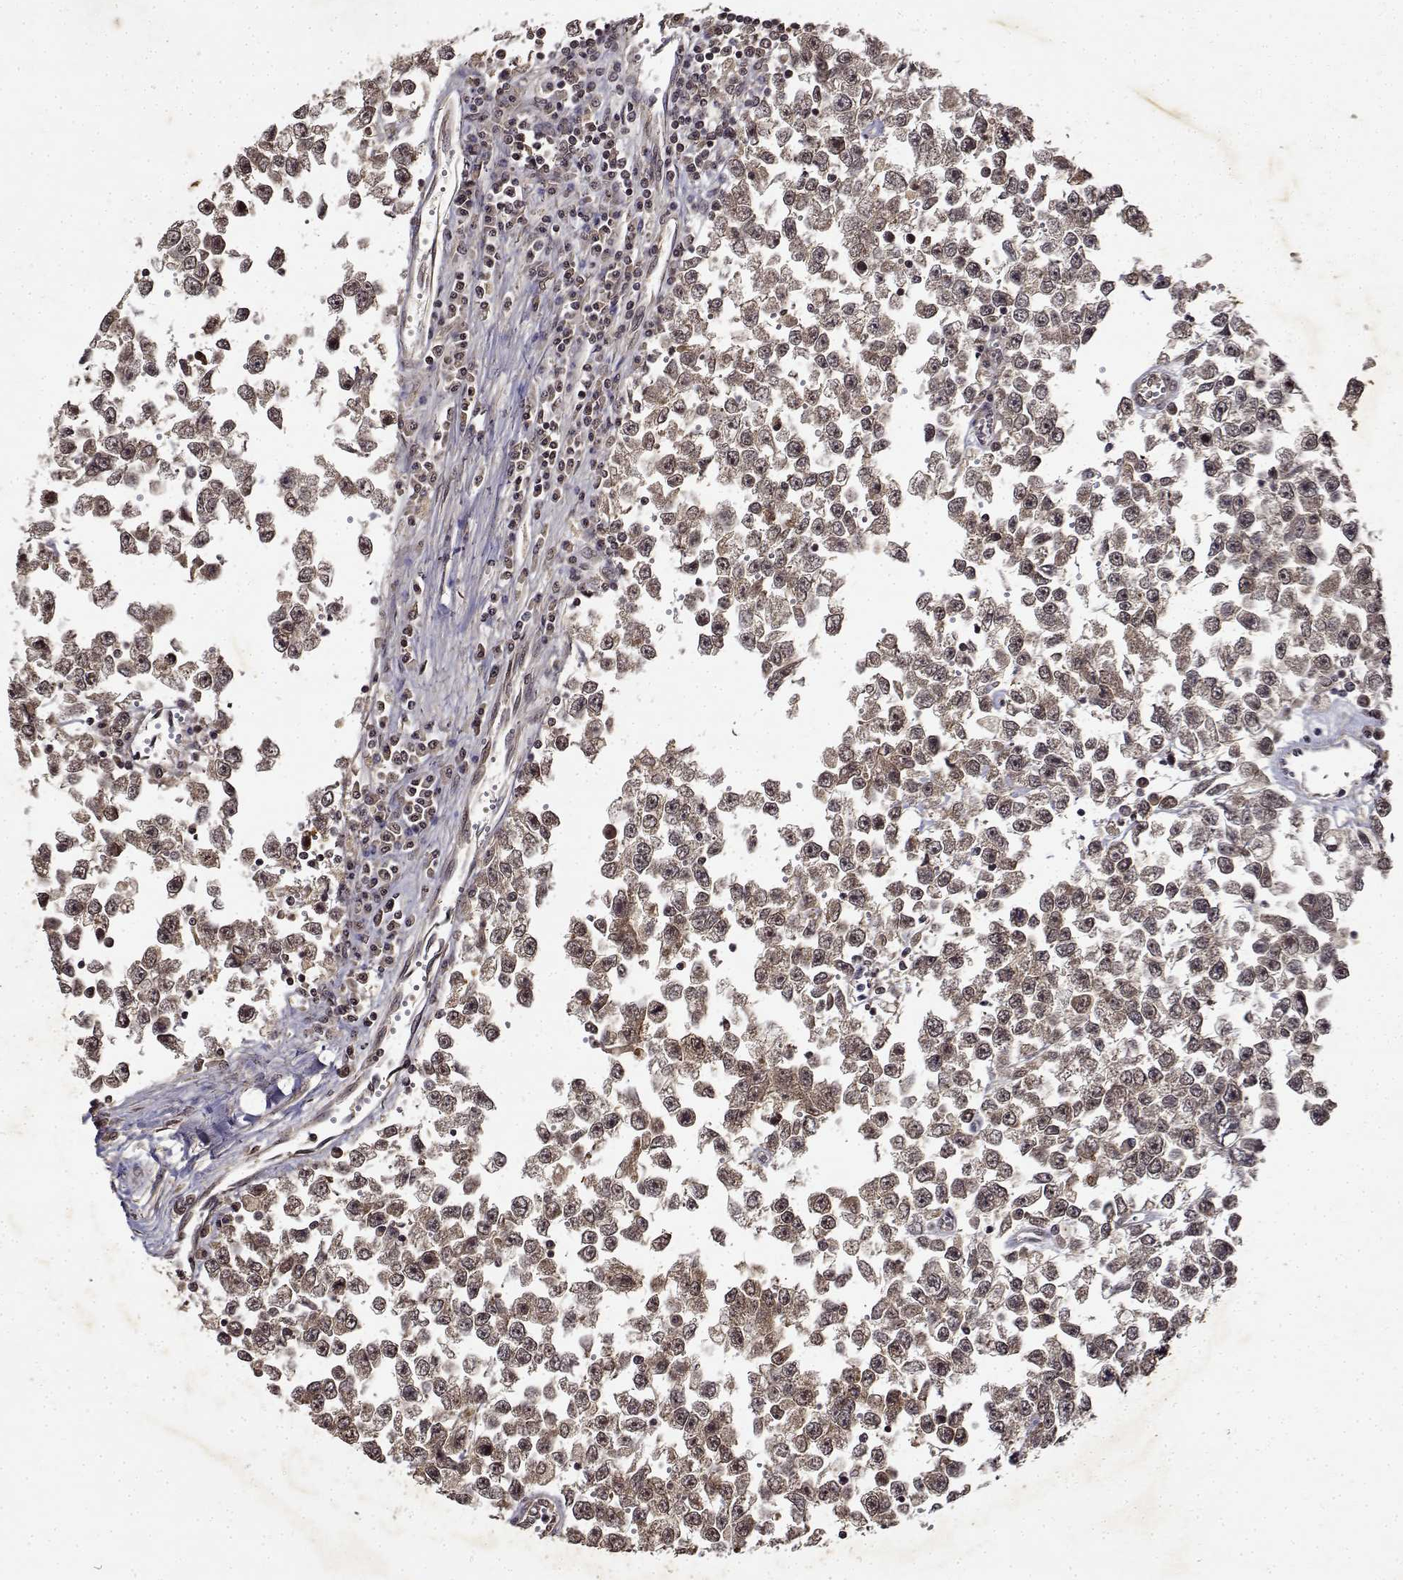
{"staining": {"intensity": "weak", "quantity": ">75%", "location": "cytoplasmic/membranous"}, "tissue": "testis cancer", "cell_type": "Tumor cells", "image_type": "cancer", "snomed": [{"axis": "morphology", "description": "Seminoma, NOS"}, {"axis": "topography", "description": "Testis"}], "caption": "This histopathology image reveals IHC staining of testis seminoma, with low weak cytoplasmic/membranous expression in about >75% of tumor cells.", "gene": "BDNF", "patient": {"sex": "male", "age": 34}}